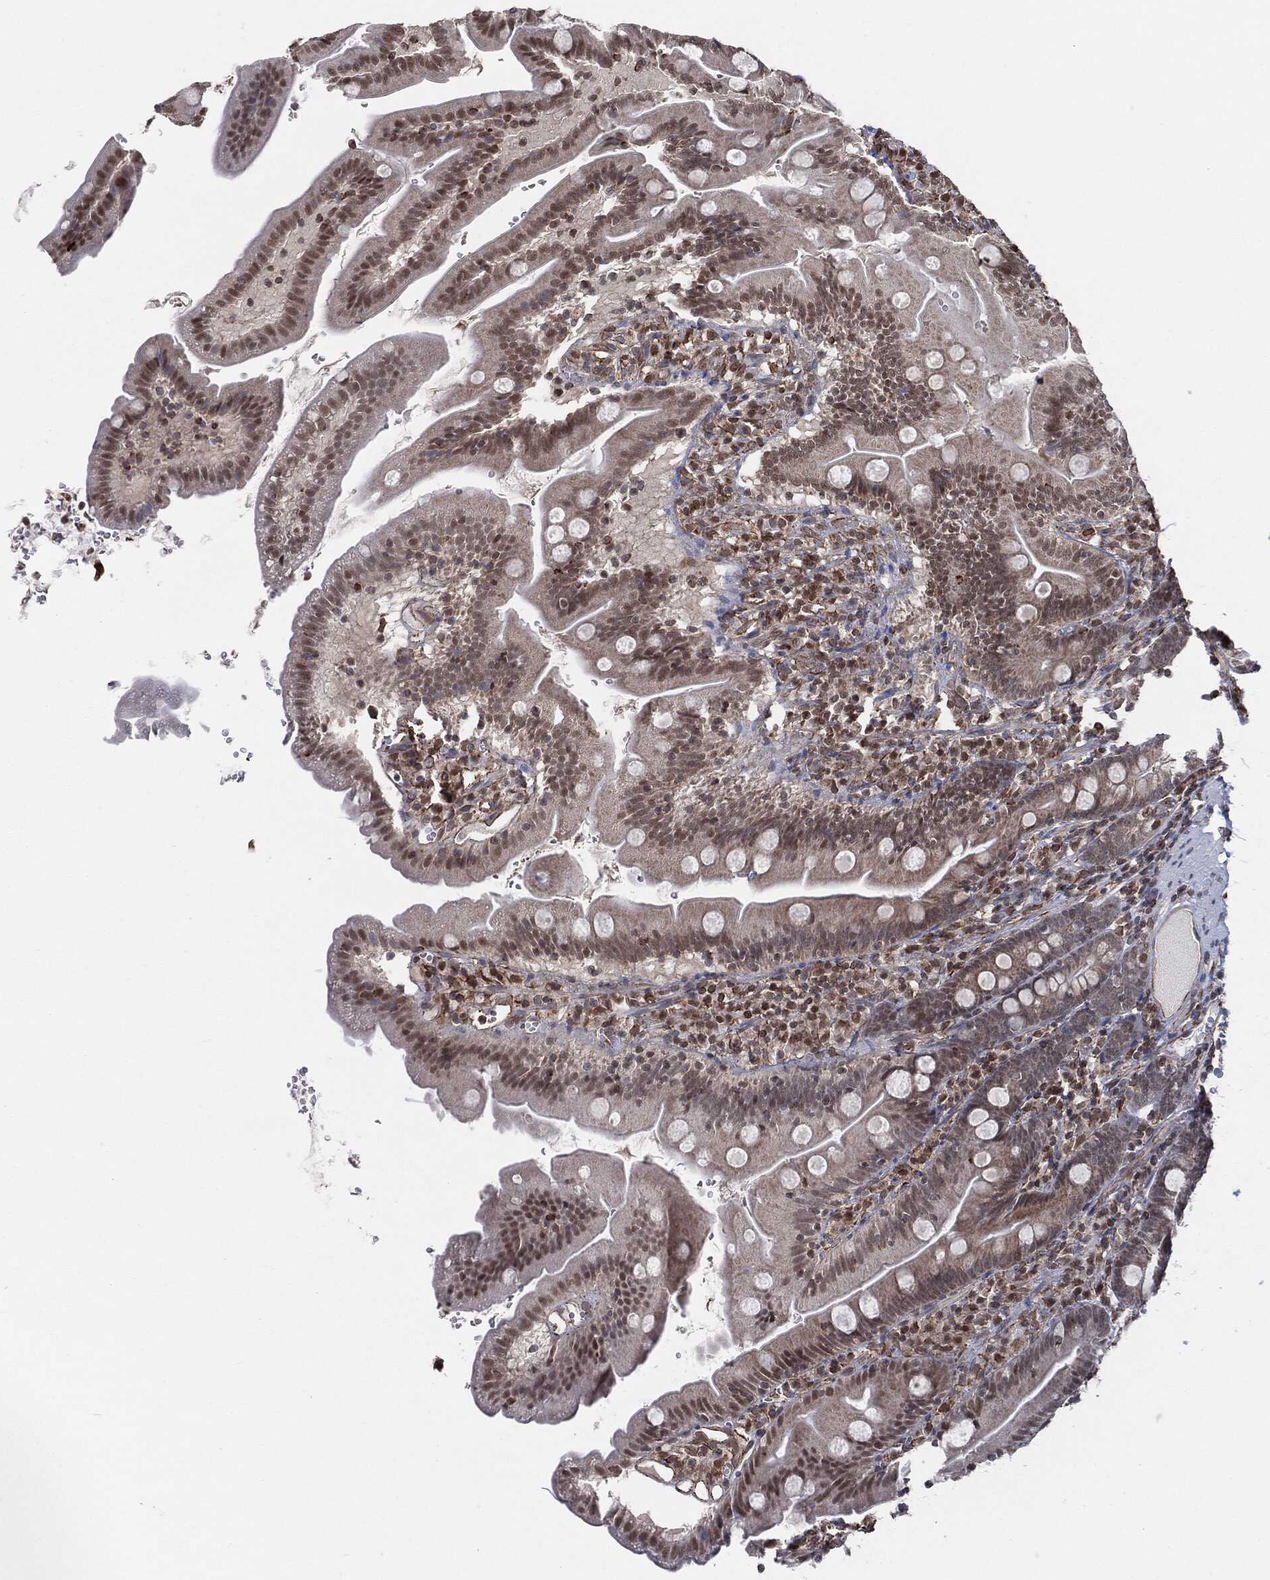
{"staining": {"intensity": "moderate", "quantity": "<25%", "location": "nuclear"}, "tissue": "duodenum", "cell_type": "Glandular cells", "image_type": "normal", "snomed": [{"axis": "morphology", "description": "Normal tissue, NOS"}, {"axis": "topography", "description": "Duodenum"}], "caption": "IHC staining of normal duodenum, which demonstrates low levels of moderate nuclear staining in about <25% of glandular cells indicating moderate nuclear protein staining. The staining was performed using DAB (3,3'-diaminobenzidine) (brown) for protein detection and nuclei were counterstained in hematoxylin (blue).", "gene": "TP53RK", "patient": {"sex": "female", "age": 67}}